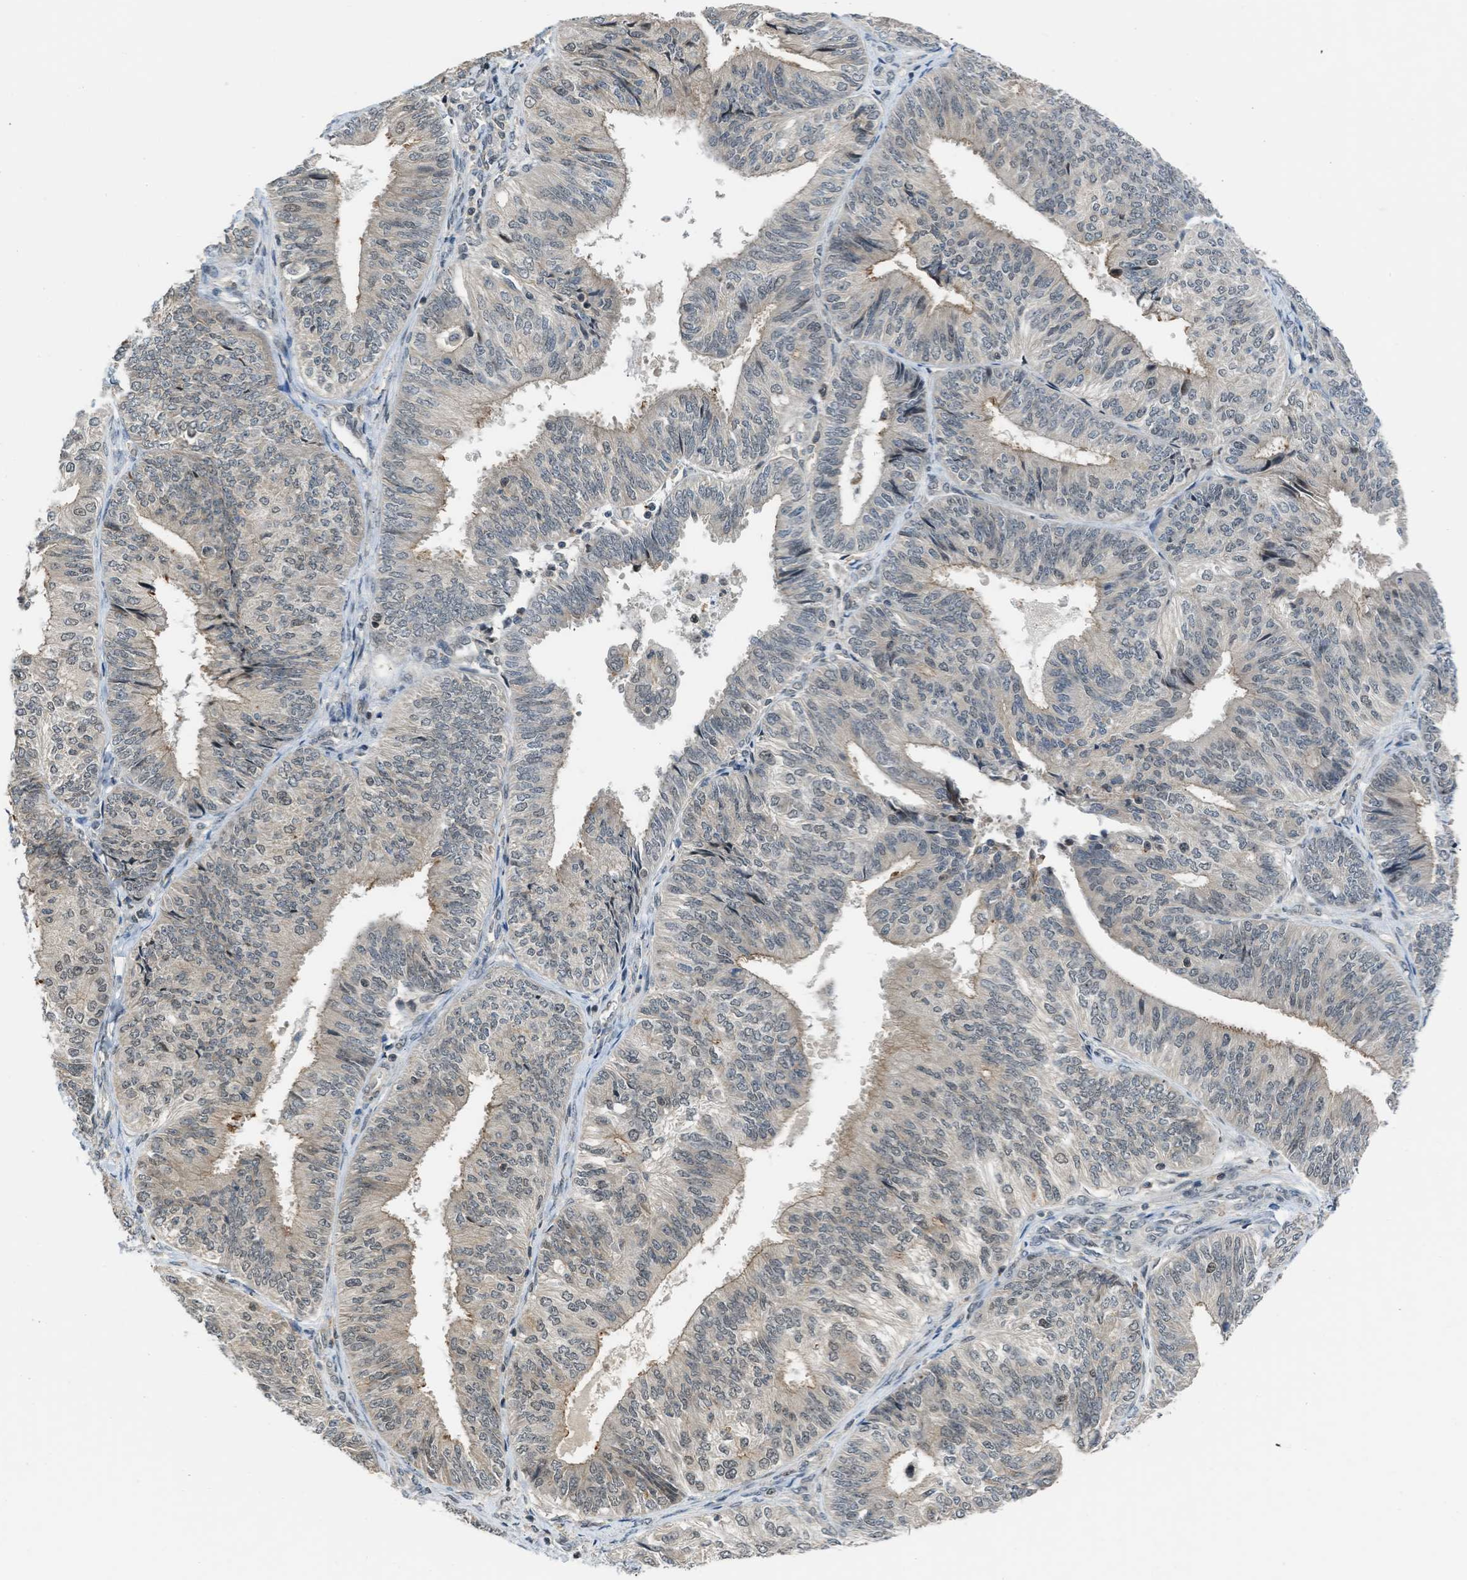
{"staining": {"intensity": "weak", "quantity": "<25%", "location": "cytoplasmic/membranous"}, "tissue": "endometrial cancer", "cell_type": "Tumor cells", "image_type": "cancer", "snomed": [{"axis": "morphology", "description": "Adenocarcinoma, NOS"}, {"axis": "topography", "description": "Endometrium"}], "caption": "An immunohistochemistry micrograph of adenocarcinoma (endometrial) is shown. There is no staining in tumor cells of adenocarcinoma (endometrial). (DAB immunohistochemistry with hematoxylin counter stain).", "gene": "TTBK2", "patient": {"sex": "female", "age": 58}}